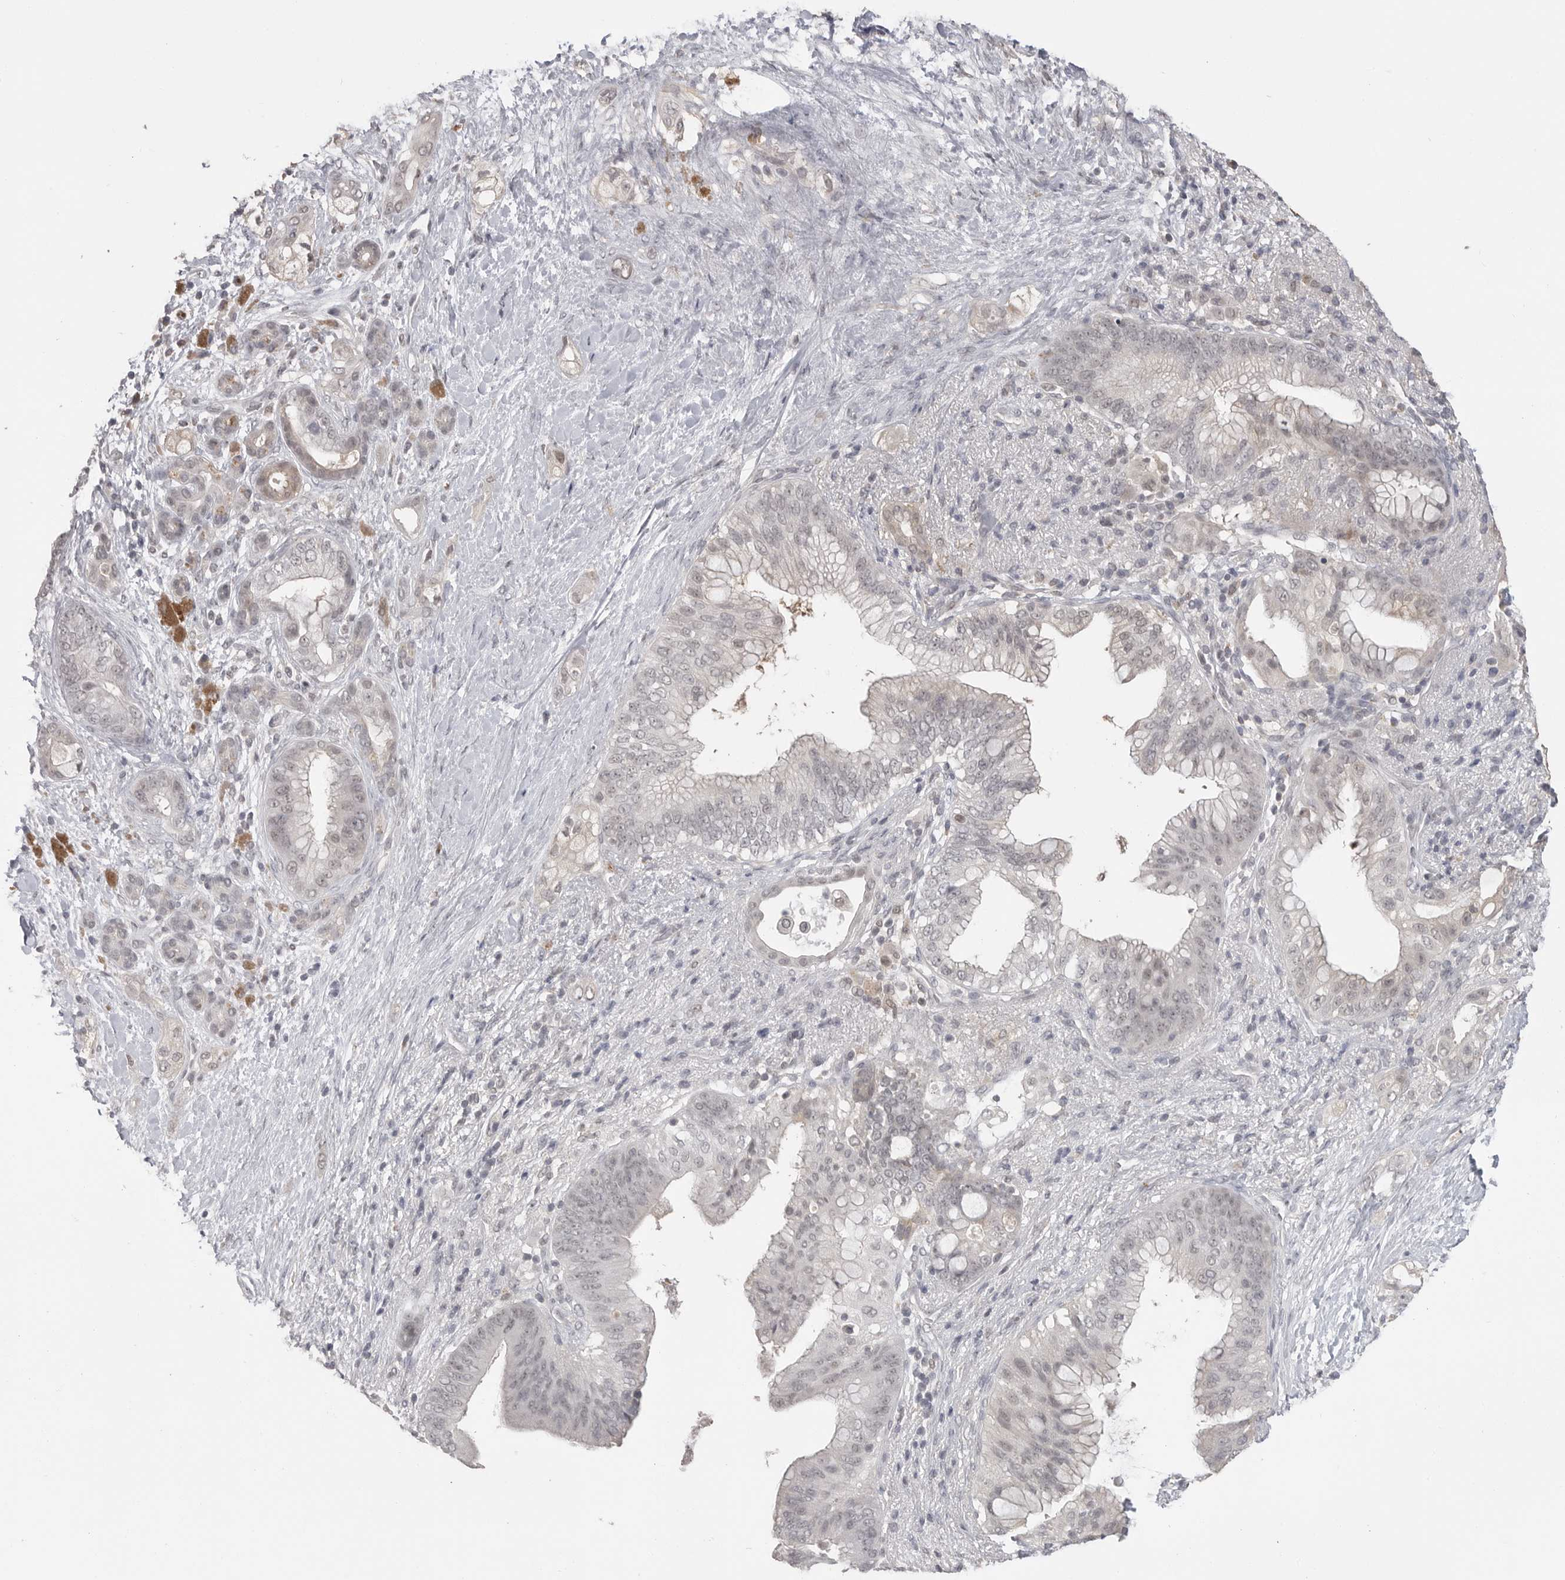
{"staining": {"intensity": "weak", "quantity": "25%-75%", "location": "nuclear"}, "tissue": "pancreatic cancer", "cell_type": "Tumor cells", "image_type": "cancer", "snomed": [{"axis": "morphology", "description": "Adenocarcinoma, NOS"}, {"axis": "topography", "description": "Pancreas"}], "caption": "Immunohistochemical staining of human adenocarcinoma (pancreatic) shows weak nuclear protein expression in about 25%-75% of tumor cells.", "gene": "PLEKHF1", "patient": {"sex": "male", "age": 53}}